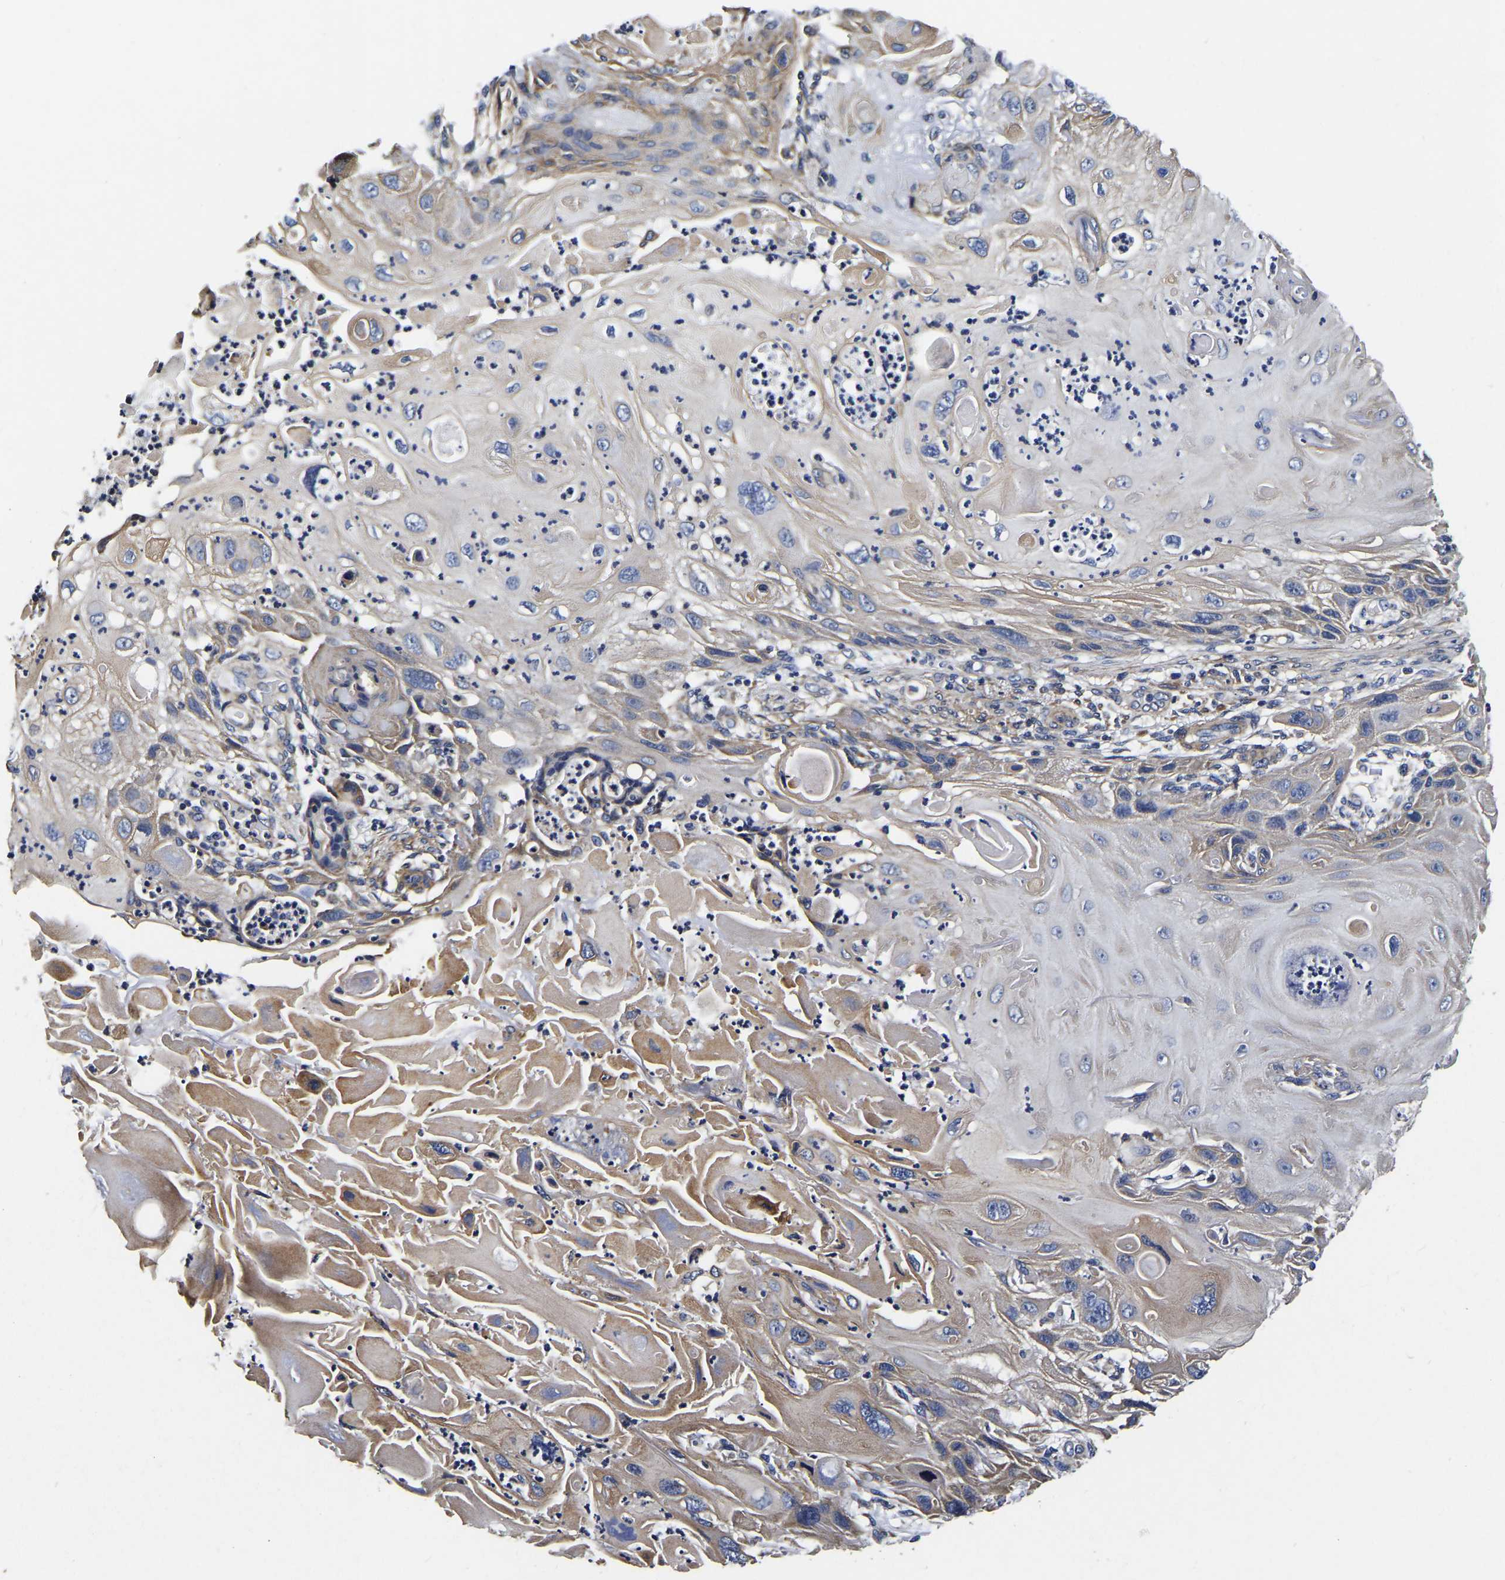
{"staining": {"intensity": "moderate", "quantity": "25%-75%", "location": "cytoplasmic/membranous"}, "tissue": "skin cancer", "cell_type": "Tumor cells", "image_type": "cancer", "snomed": [{"axis": "morphology", "description": "Squamous cell carcinoma, NOS"}, {"axis": "topography", "description": "Skin"}], "caption": "DAB immunohistochemical staining of skin cancer (squamous cell carcinoma) exhibits moderate cytoplasmic/membranous protein positivity in about 25%-75% of tumor cells.", "gene": "KCTD17", "patient": {"sex": "female", "age": 77}}